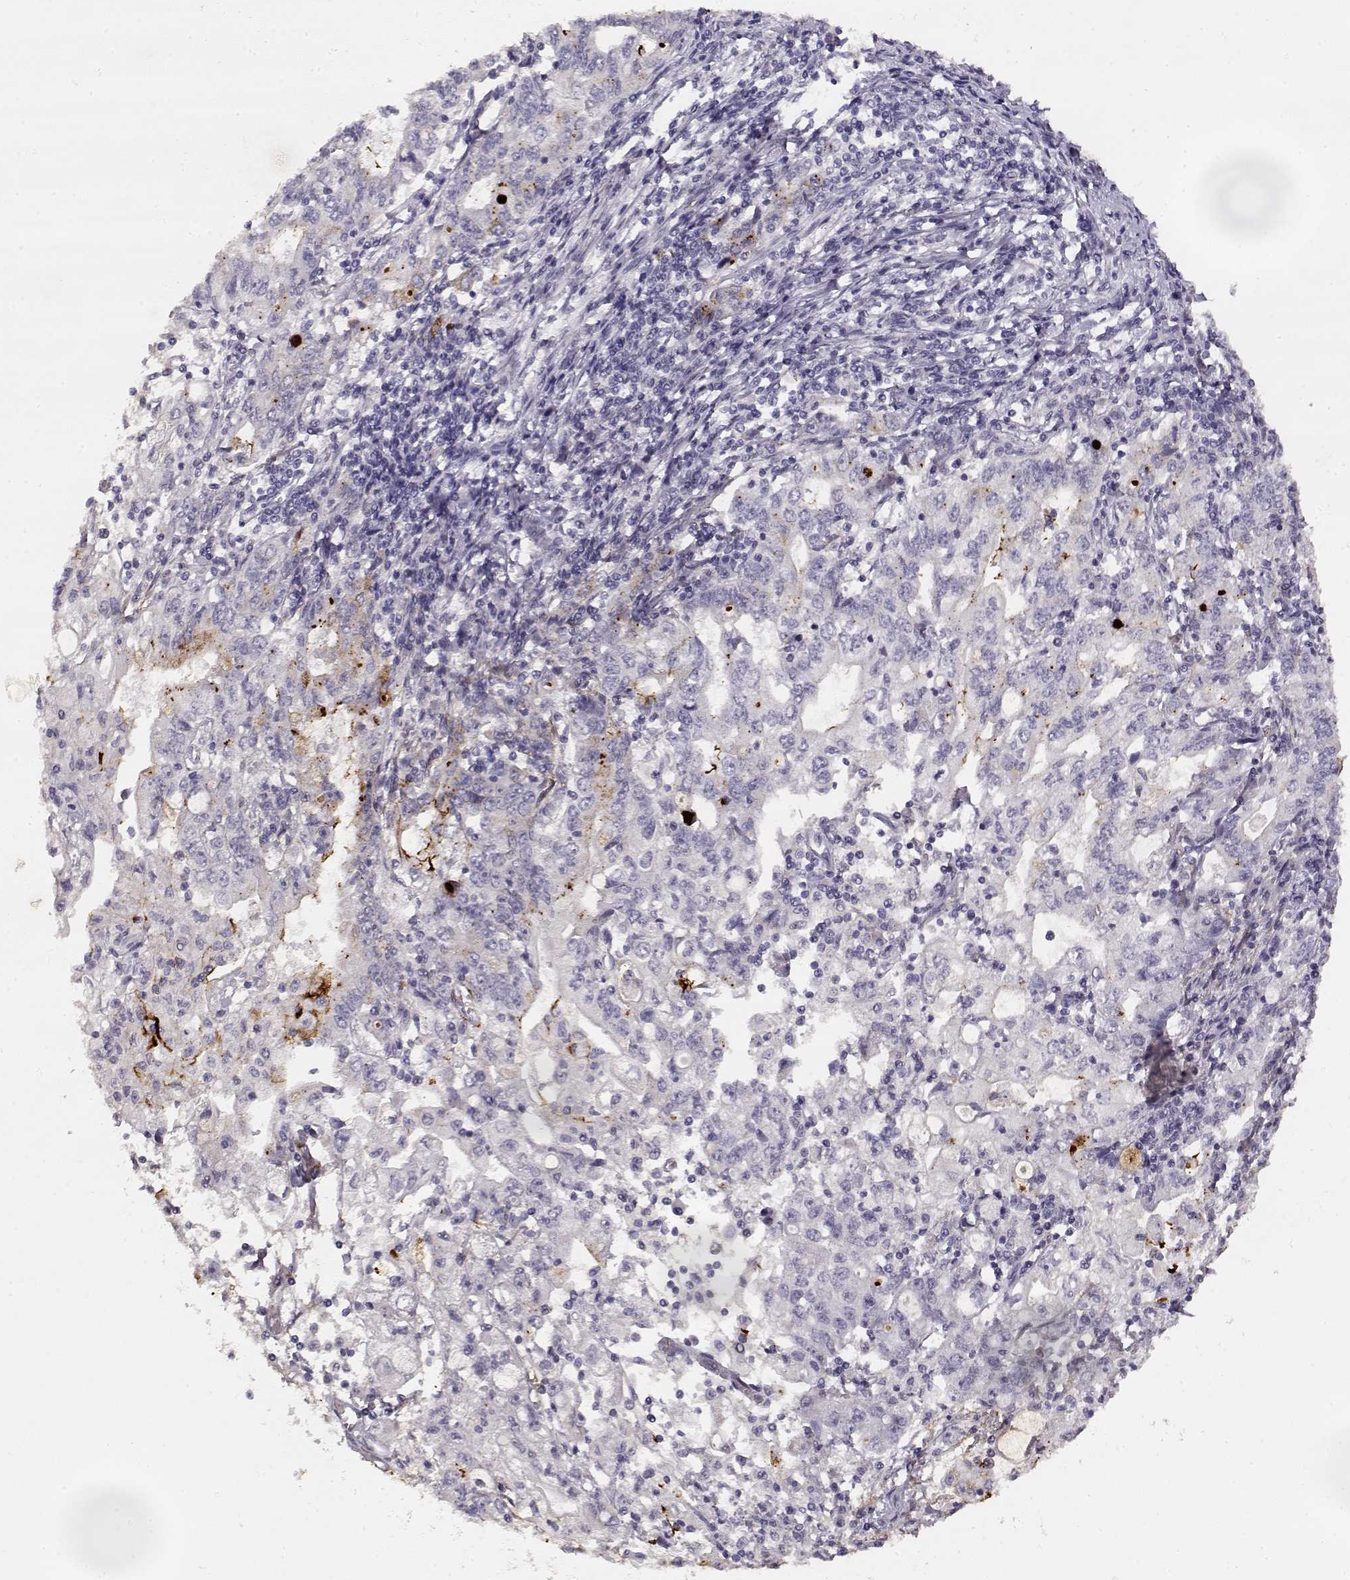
{"staining": {"intensity": "negative", "quantity": "none", "location": "none"}, "tissue": "stomach cancer", "cell_type": "Tumor cells", "image_type": "cancer", "snomed": [{"axis": "morphology", "description": "Adenocarcinoma, NOS"}, {"axis": "topography", "description": "Stomach, lower"}], "caption": "Tumor cells show no significant staining in stomach adenocarcinoma.", "gene": "TPH2", "patient": {"sex": "female", "age": 72}}